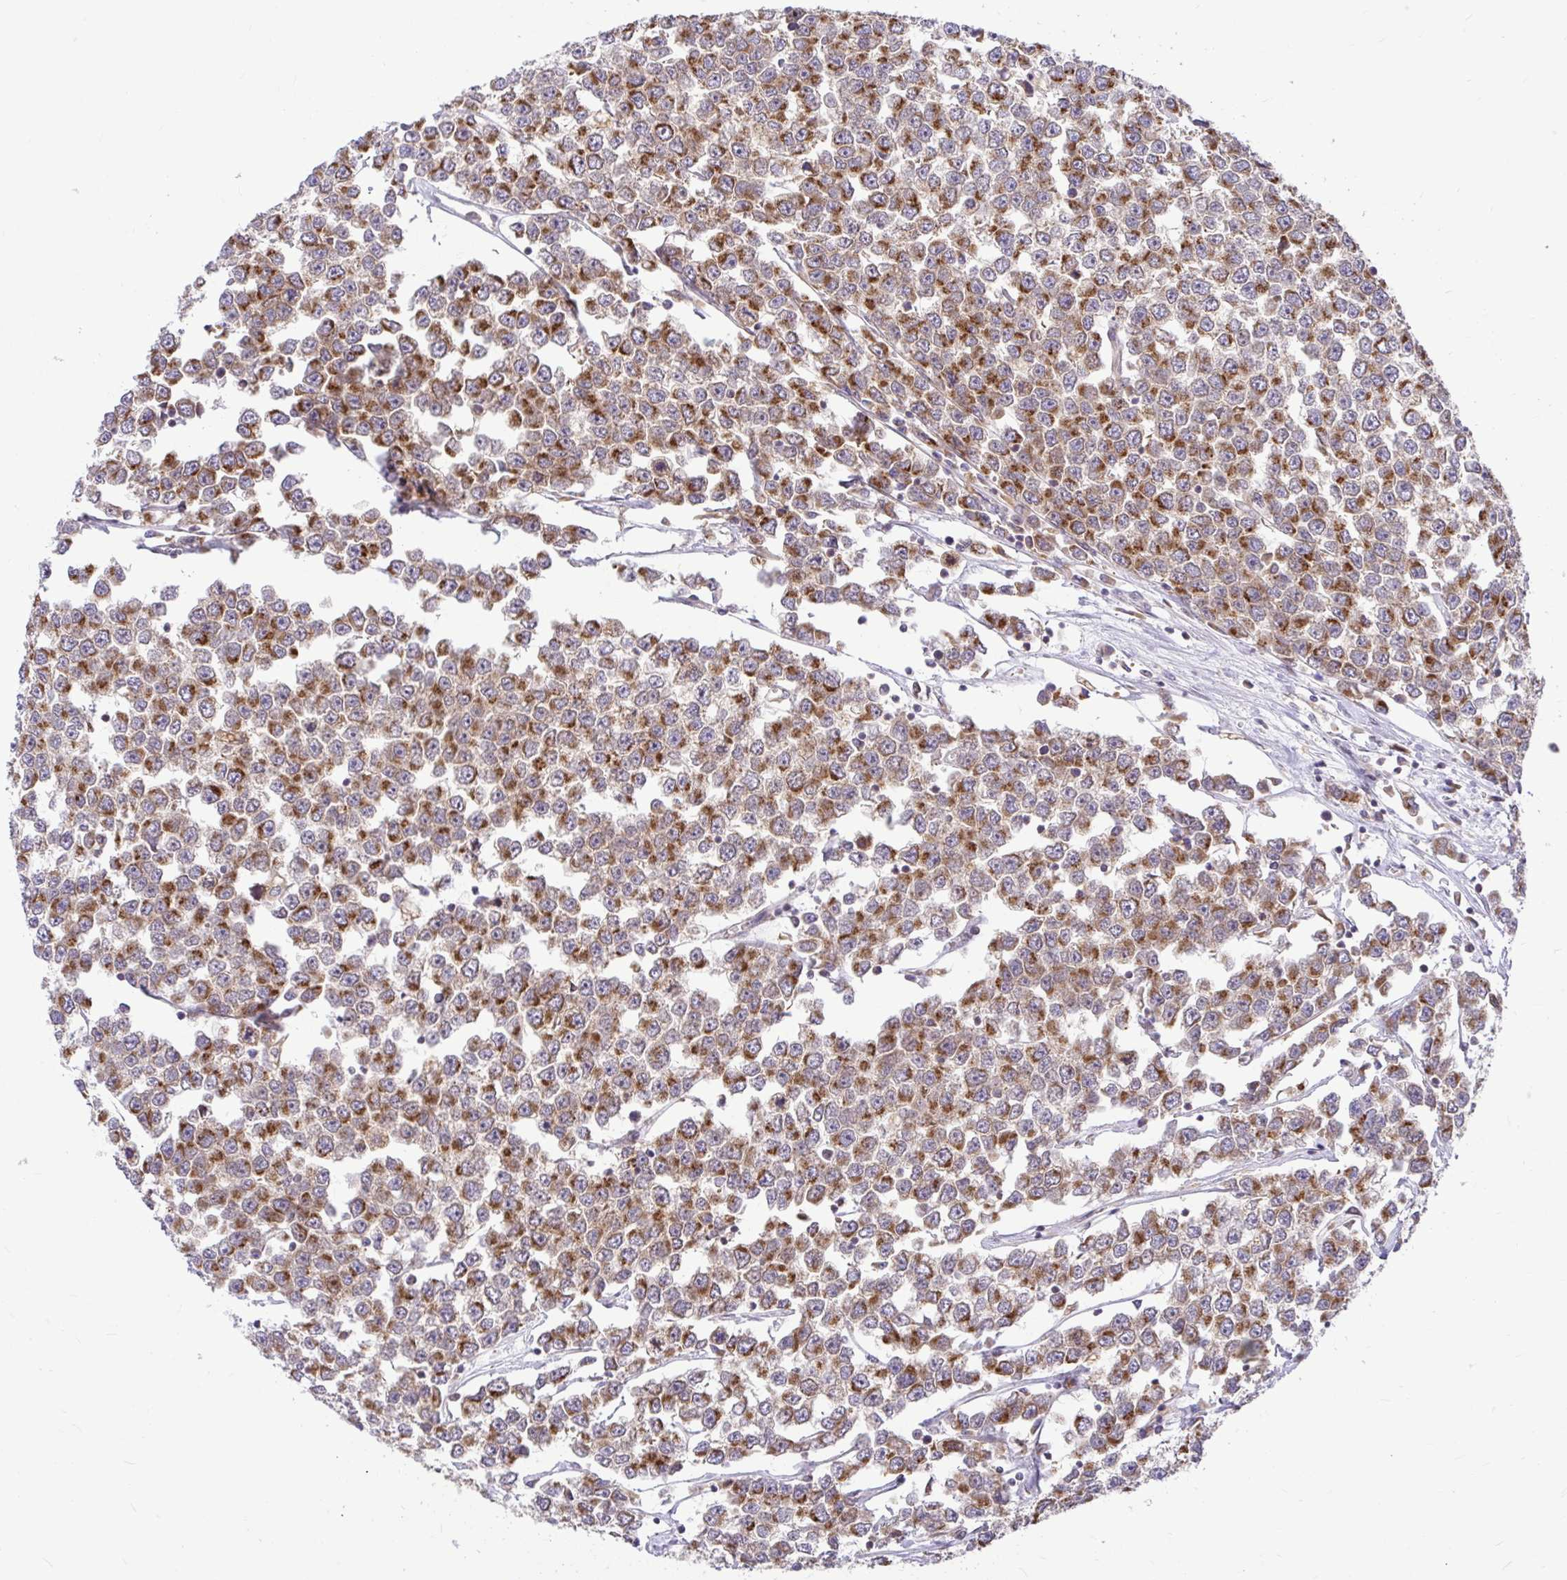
{"staining": {"intensity": "strong", "quantity": ">75%", "location": "cytoplasmic/membranous"}, "tissue": "testis cancer", "cell_type": "Tumor cells", "image_type": "cancer", "snomed": [{"axis": "morphology", "description": "Seminoma, NOS"}, {"axis": "morphology", "description": "Carcinoma, Embryonal, NOS"}, {"axis": "topography", "description": "Testis"}], "caption": "A brown stain highlights strong cytoplasmic/membranous positivity of a protein in testis cancer (seminoma) tumor cells.", "gene": "VTI1B", "patient": {"sex": "male", "age": 52}}